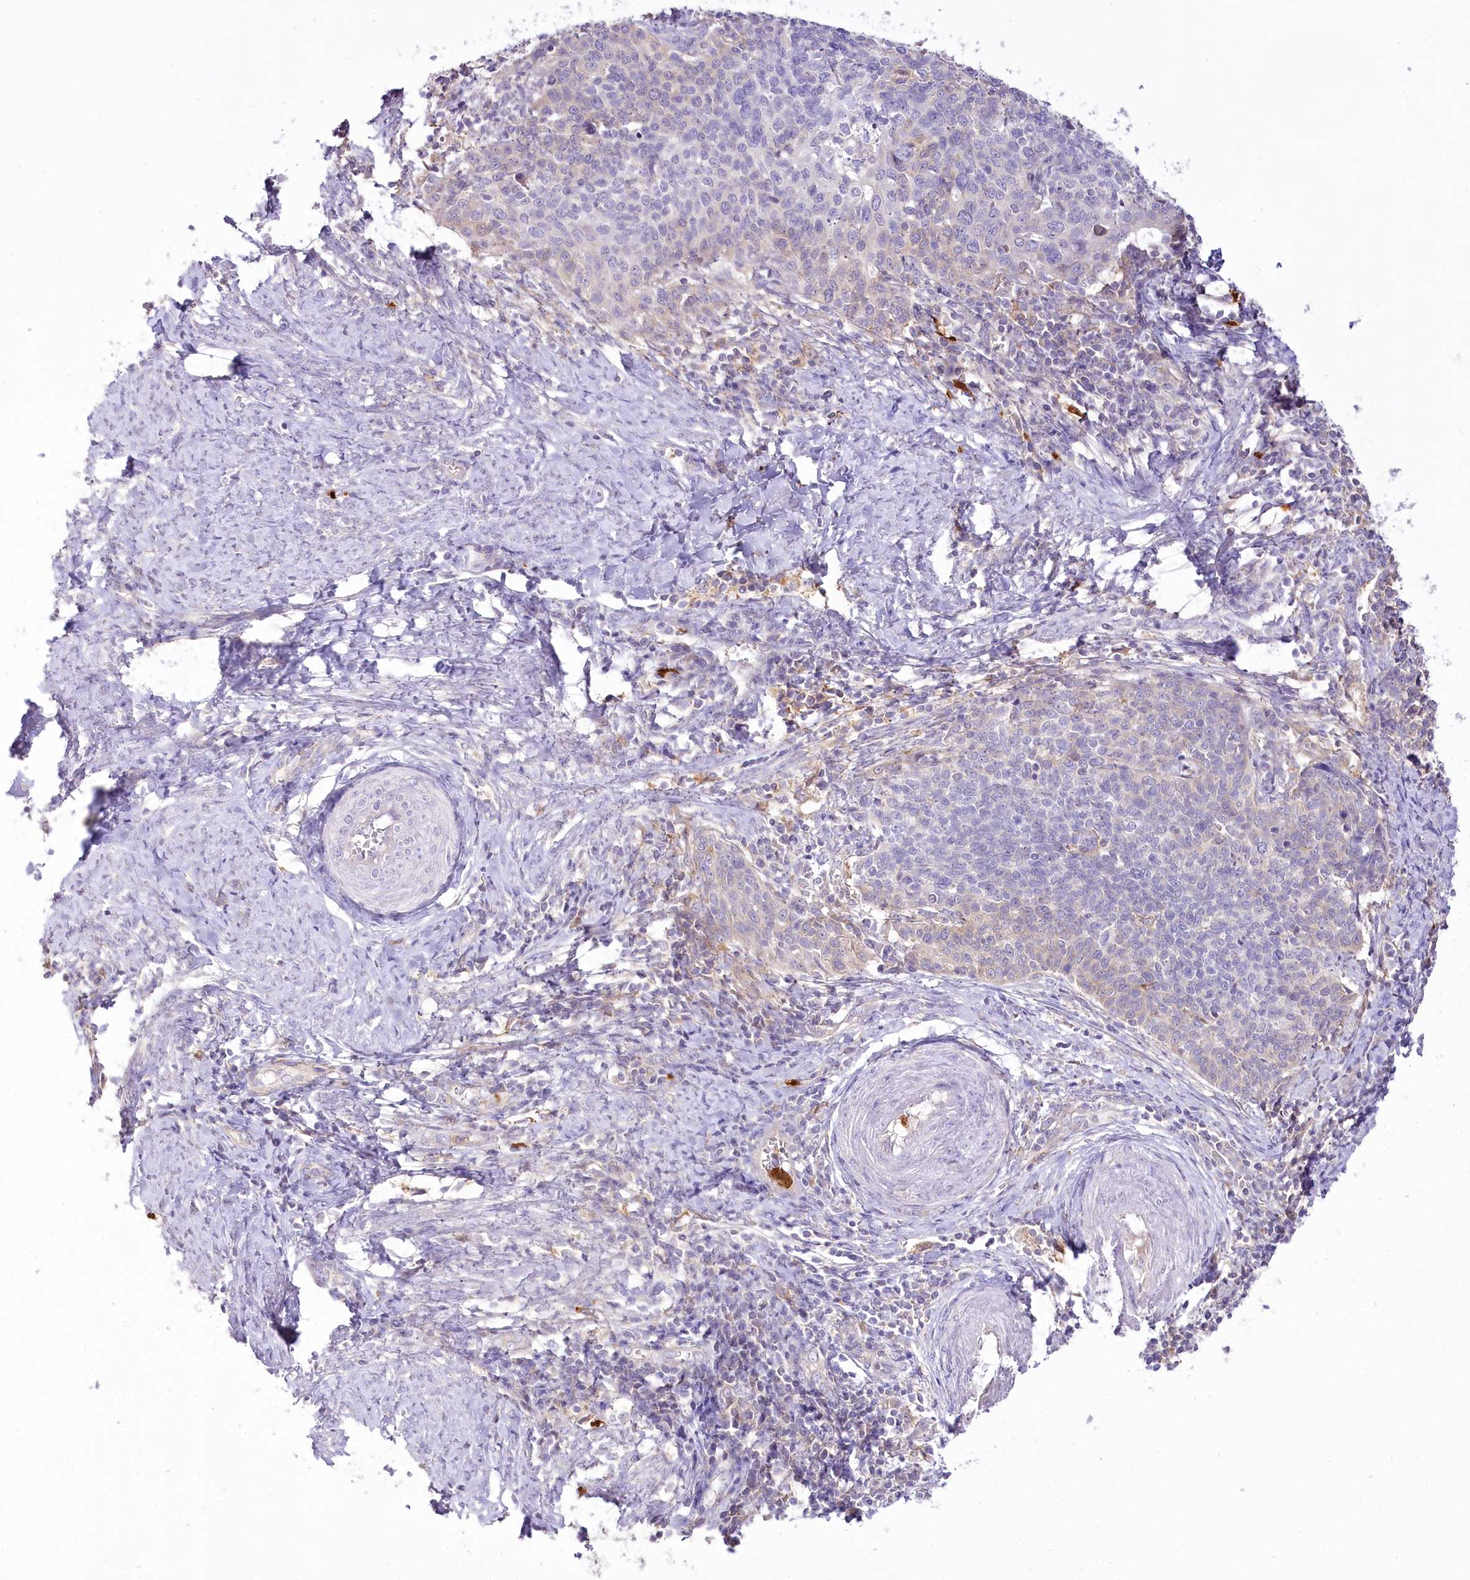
{"staining": {"intensity": "negative", "quantity": "none", "location": "none"}, "tissue": "cervical cancer", "cell_type": "Tumor cells", "image_type": "cancer", "snomed": [{"axis": "morphology", "description": "Squamous cell carcinoma, NOS"}, {"axis": "topography", "description": "Cervix"}], "caption": "Immunohistochemistry micrograph of cervical cancer stained for a protein (brown), which demonstrates no staining in tumor cells. Brightfield microscopy of immunohistochemistry (IHC) stained with DAB (3,3'-diaminobenzidine) (brown) and hematoxylin (blue), captured at high magnification.", "gene": "DPYD", "patient": {"sex": "female", "age": 39}}